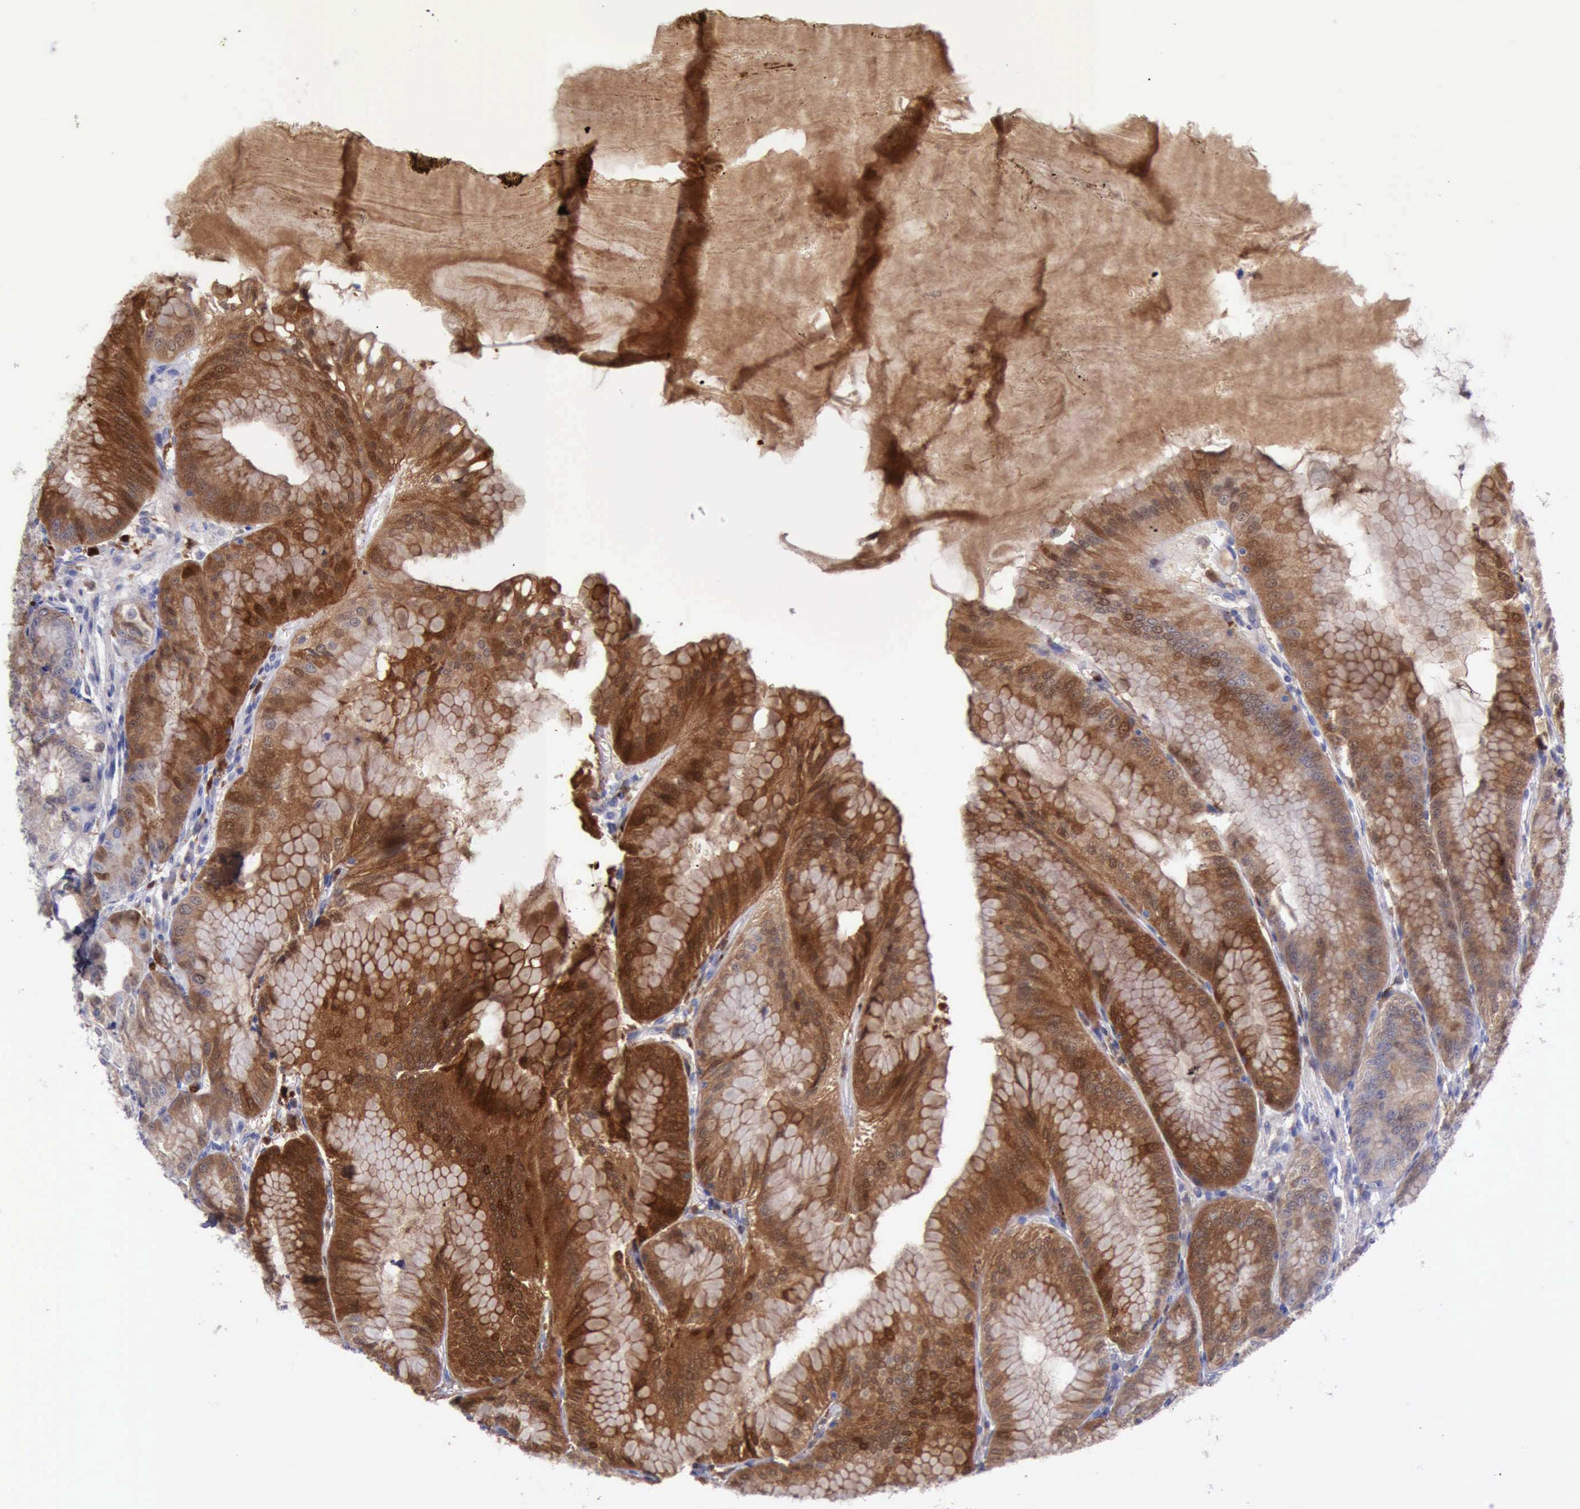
{"staining": {"intensity": "strong", "quantity": "25%-75%", "location": "cytoplasmic/membranous"}, "tissue": "stomach", "cell_type": "Glandular cells", "image_type": "normal", "snomed": [{"axis": "morphology", "description": "Normal tissue, NOS"}, {"axis": "topography", "description": "Stomach, lower"}], "caption": "Brown immunohistochemical staining in normal human stomach shows strong cytoplasmic/membranous staining in about 25%-75% of glandular cells.", "gene": "CSTA", "patient": {"sex": "male", "age": 71}}